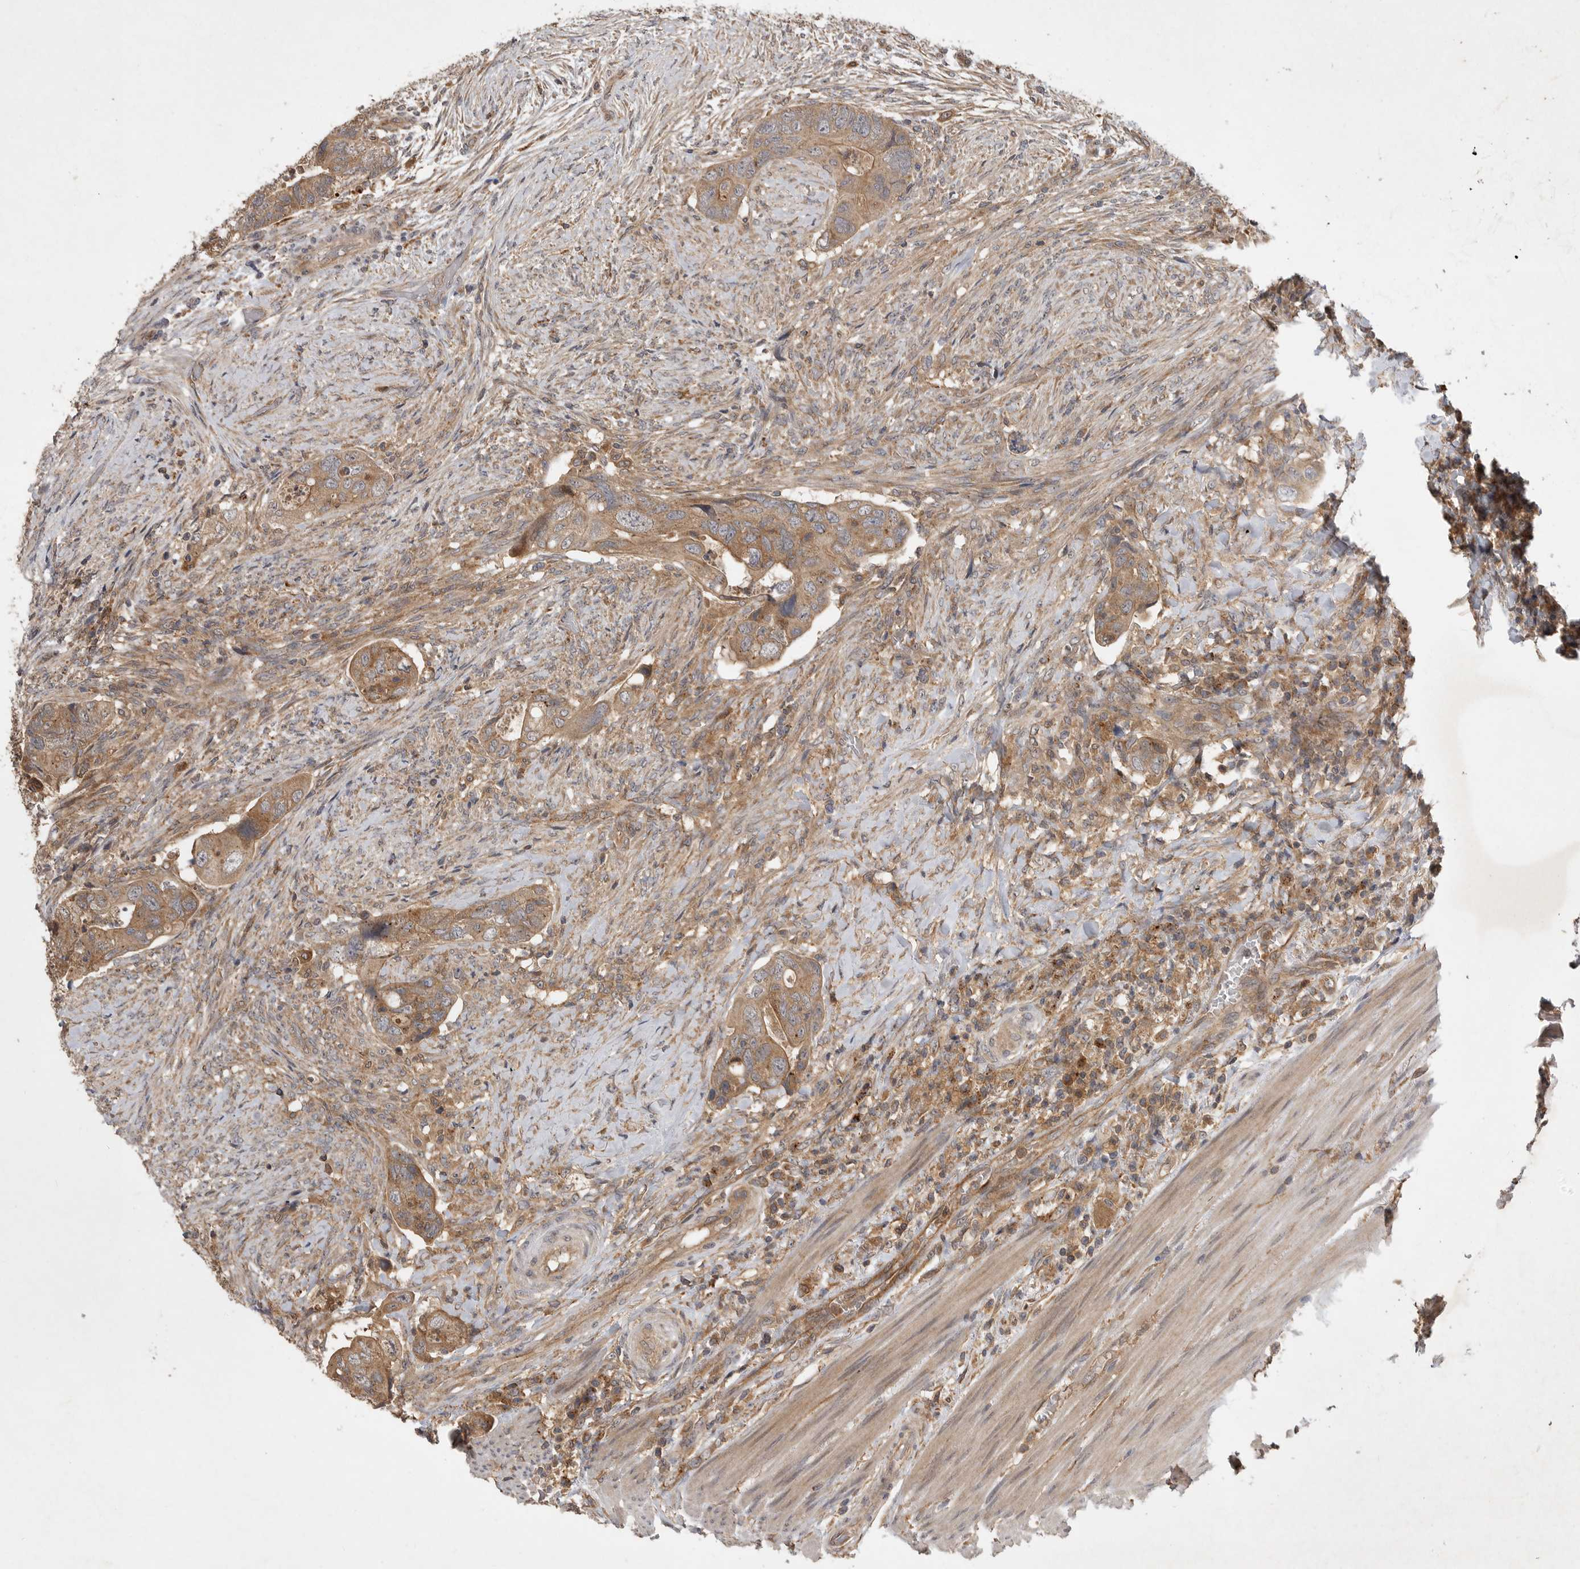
{"staining": {"intensity": "moderate", "quantity": ">75%", "location": "cytoplasmic/membranous"}, "tissue": "colorectal cancer", "cell_type": "Tumor cells", "image_type": "cancer", "snomed": [{"axis": "morphology", "description": "Adenocarcinoma, NOS"}, {"axis": "topography", "description": "Rectum"}], "caption": "DAB immunohistochemical staining of adenocarcinoma (colorectal) reveals moderate cytoplasmic/membranous protein staining in approximately >75% of tumor cells.", "gene": "ZNF232", "patient": {"sex": "male", "age": 63}}